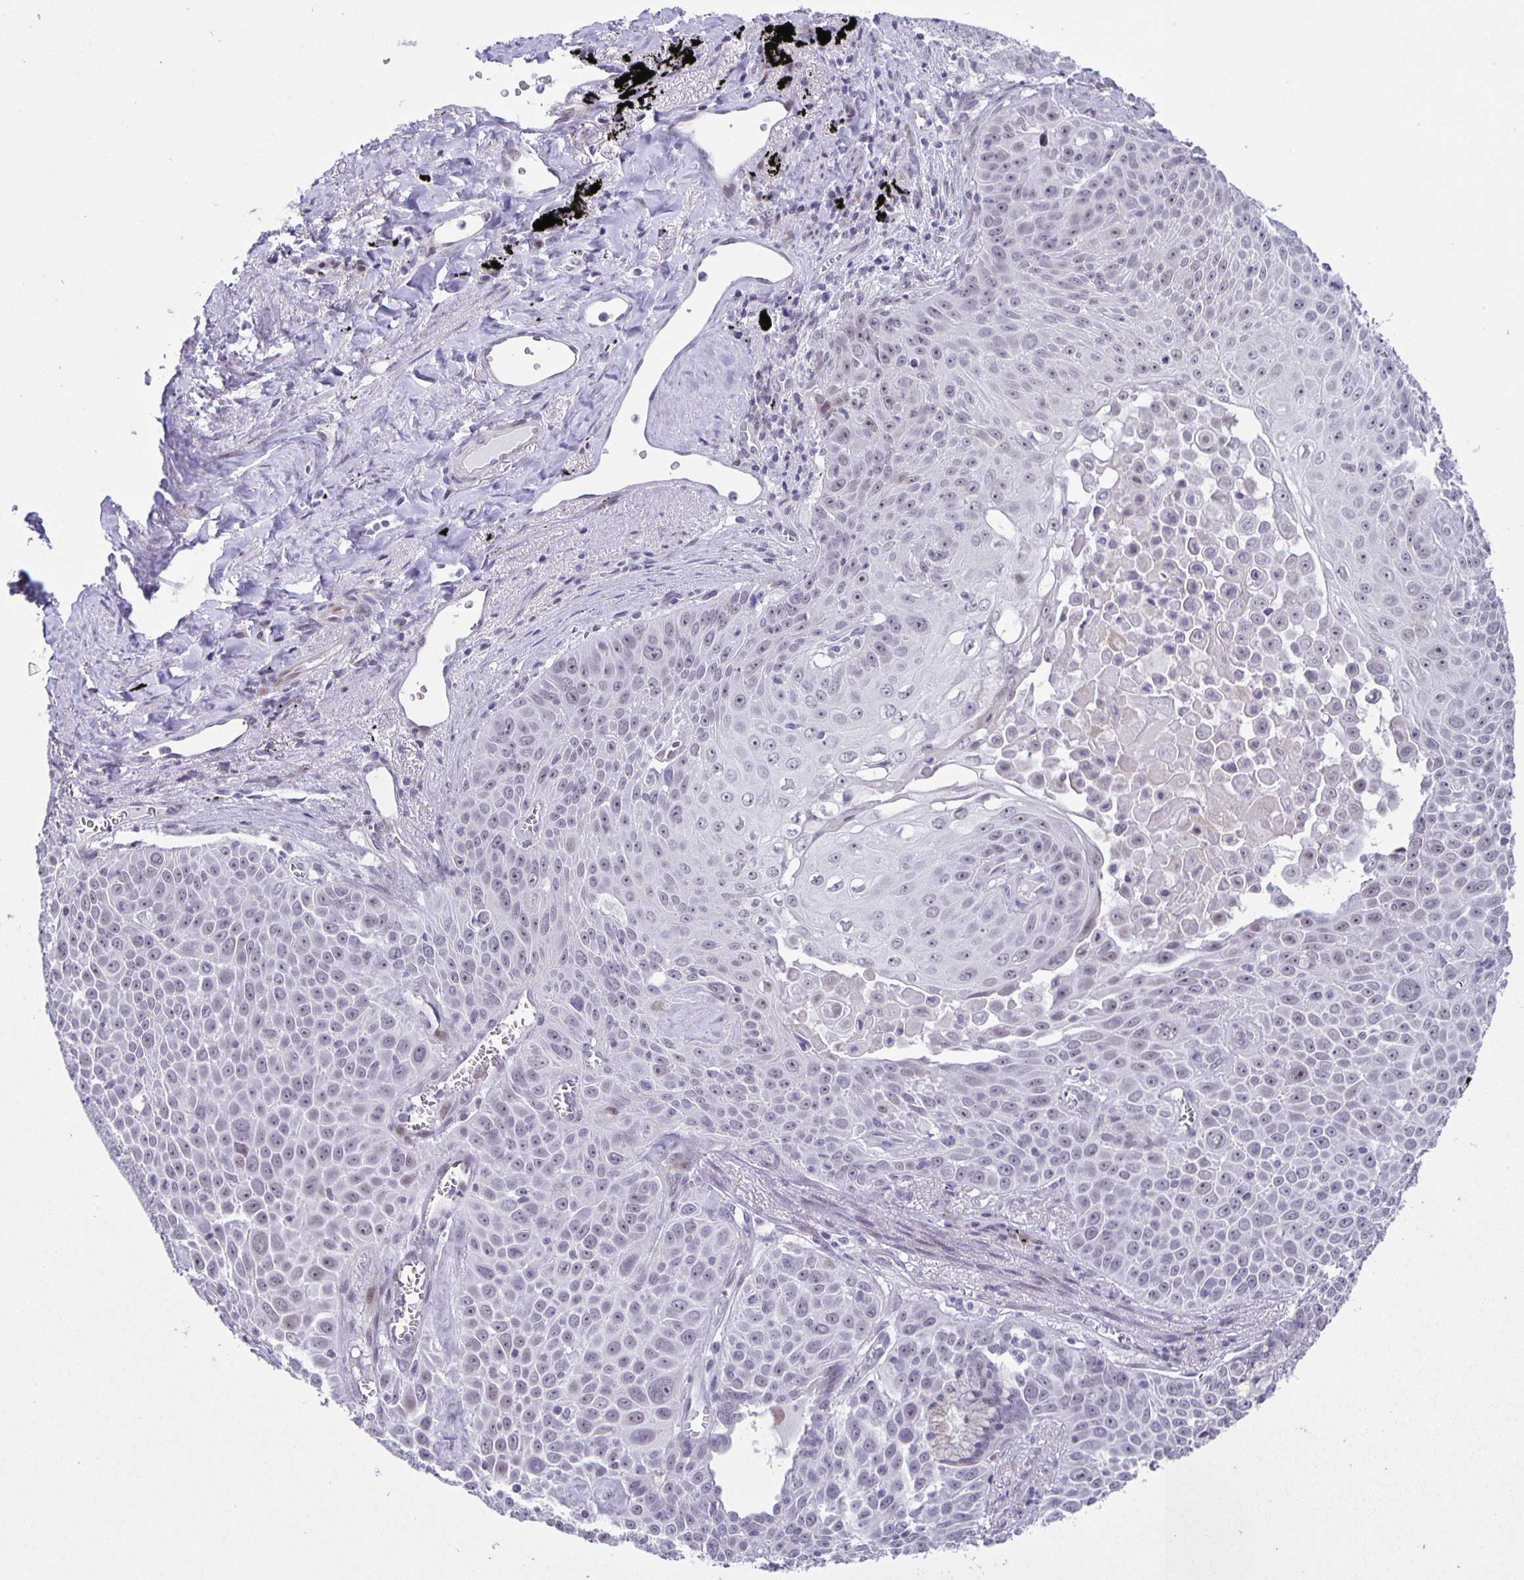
{"staining": {"intensity": "negative", "quantity": "none", "location": "none"}, "tissue": "lung cancer", "cell_type": "Tumor cells", "image_type": "cancer", "snomed": [{"axis": "morphology", "description": "Squamous cell carcinoma, NOS"}, {"axis": "morphology", "description": "Squamous cell carcinoma, metastatic, NOS"}, {"axis": "topography", "description": "Lymph node"}, {"axis": "topography", "description": "Lung"}], "caption": "This is an IHC photomicrograph of lung metastatic squamous cell carcinoma. There is no expression in tumor cells.", "gene": "PHRF1", "patient": {"sex": "female", "age": 62}}